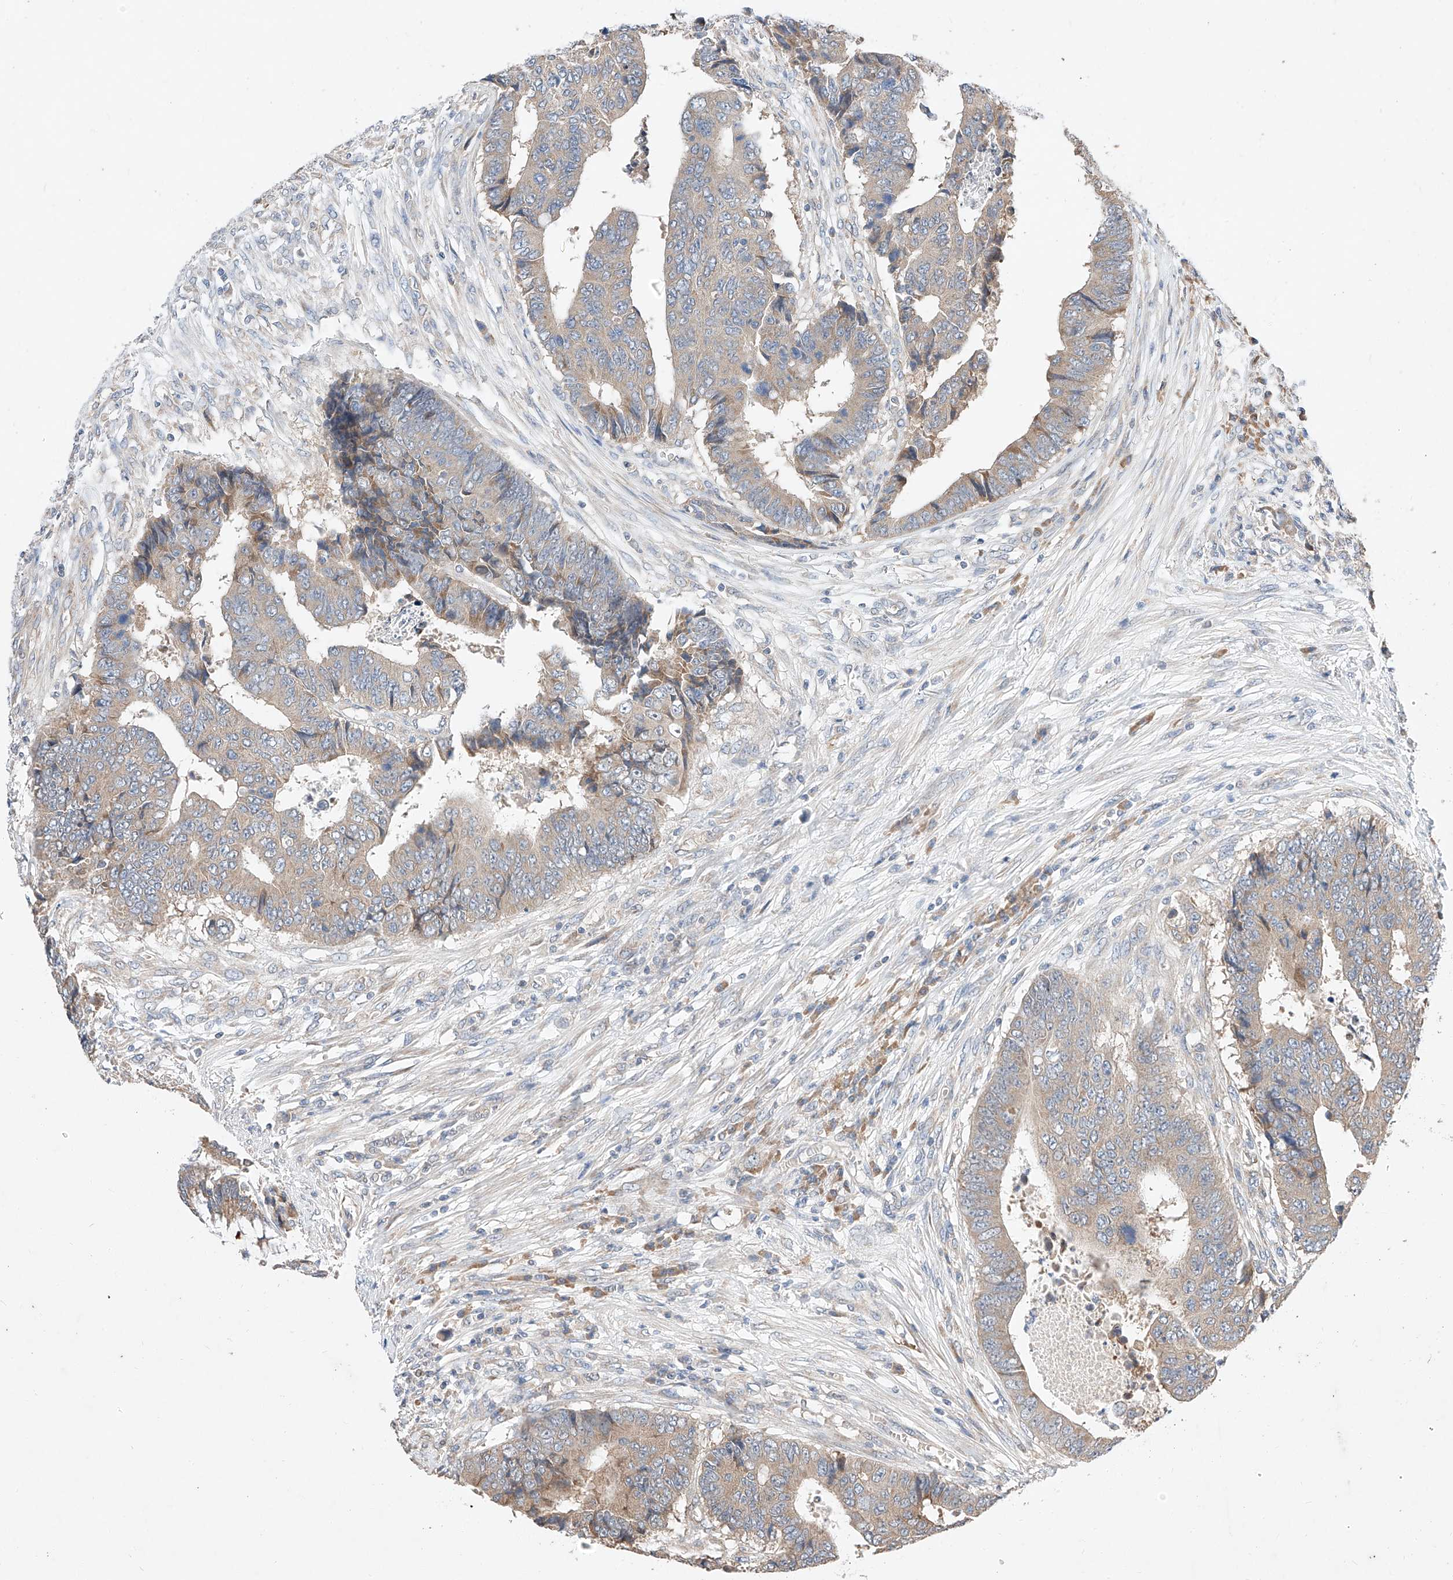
{"staining": {"intensity": "moderate", "quantity": "<25%", "location": "cytoplasmic/membranous"}, "tissue": "colorectal cancer", "cell_type": "Tumor cells", "image_type": "cancer", "snomed": [{"axis": "morphology", "description": "Adenocarcinoma, NOS"}, {"axis": "topography", "description": "Rectum"}], "caption": "An image of colorectal cancer stained for a protein displays moderate cytoplasmic/membranous brown staining in tumor cells. (brown staining indicates protein expression, while blue staining denotes nuclei).", "gene": "C6orf118", "patient": {"sex": "male", "age": 84}}